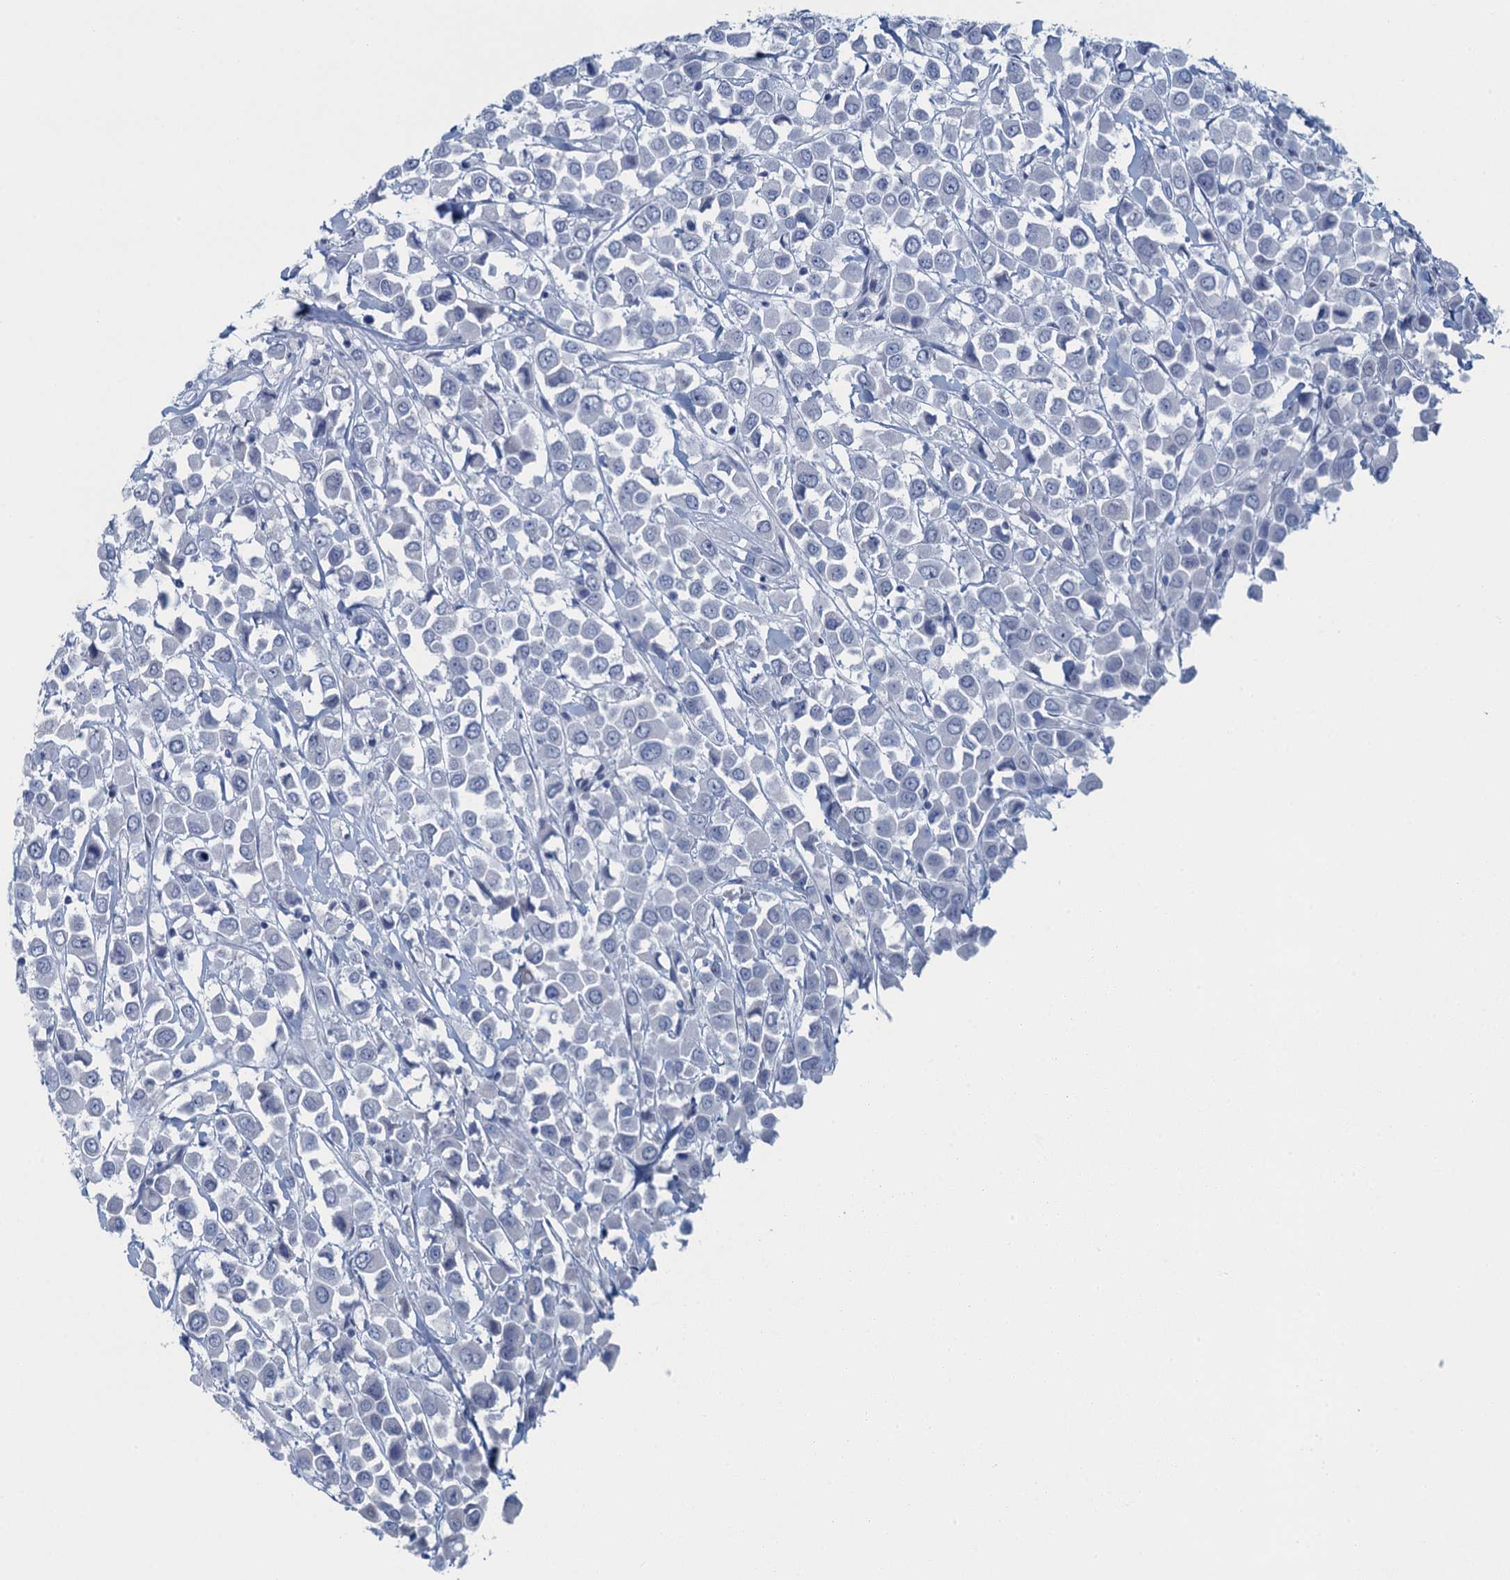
{"staining": {"intensity": "negative", "quantity": "none", "location": "none"}, "tissue": "breast cancer", "cell_type": "Tumor cells", "image_type": "cancer", "snomed": [{"axis": "morphology", "description": "Duct carcinoma"}, {"axis": "topography", "description": "Breast"}], "caption": "Breast infiltrating ductal carcinoma stained for a protein using IHC exhibits no staining tumor cells.", "gene": "TTLL9", "patient": {"sex": "female", "age": 61}}